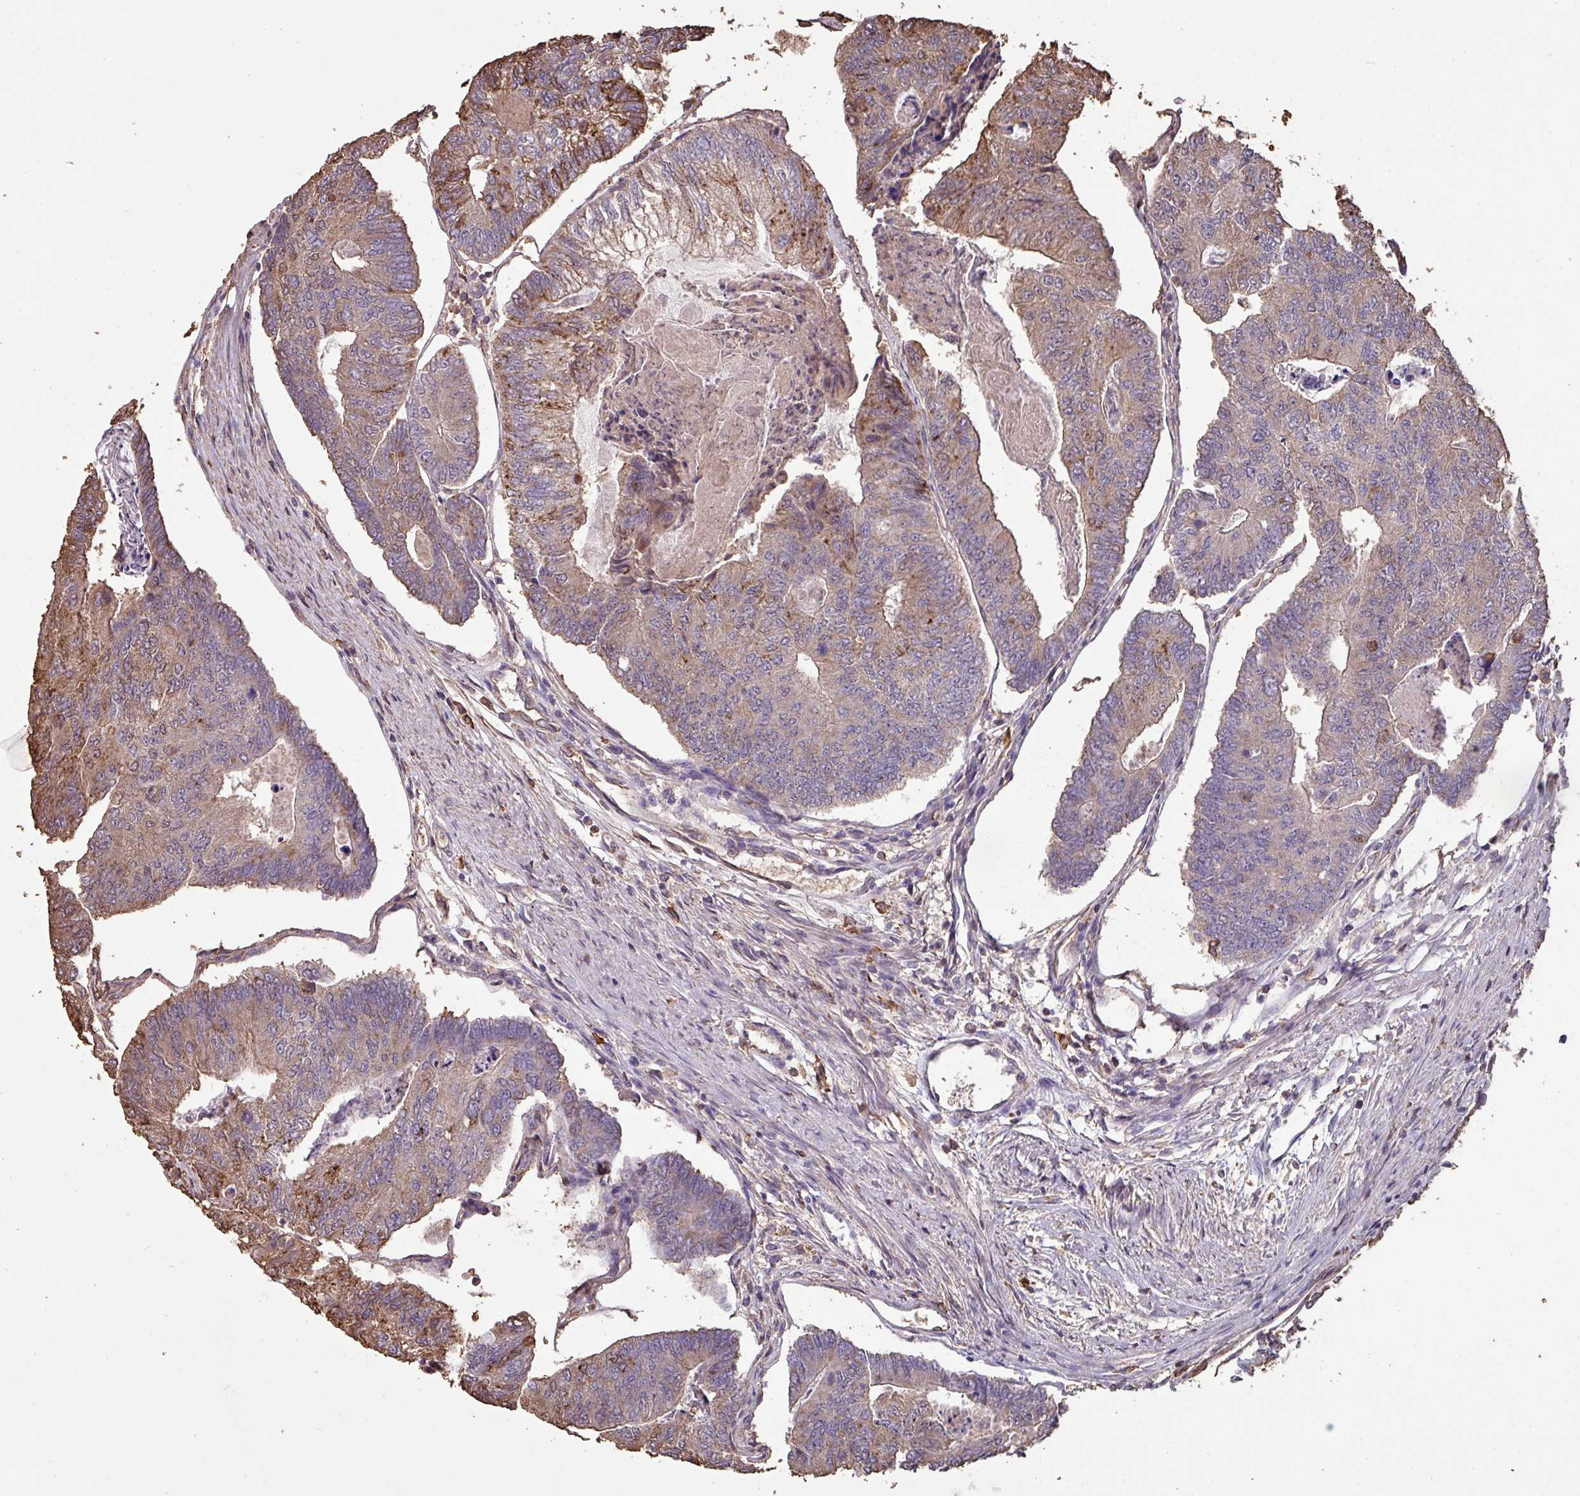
{"staining": {"intensity": "moderate", "quantity": "25%-75%", "location": "cytoplasmic/membranous"}, "tissue": "colorectal cancer", "cell_type": "Tumor cells", "image_type": "cancer", "snomed": [{"axis": "morphology", "description": "Adenocarcinoma, NOS"}, {"axis": "topography", "description": "Colon"}], "caption": "DAB immunohistochemical staining of human colorectal cancer shows moderate cytoplasmic/membranous protein positivity in approximately 25%-75% of tumor cells.", "gene": "CAMK2B", "patient": {"sex": "female", "age": 67}}